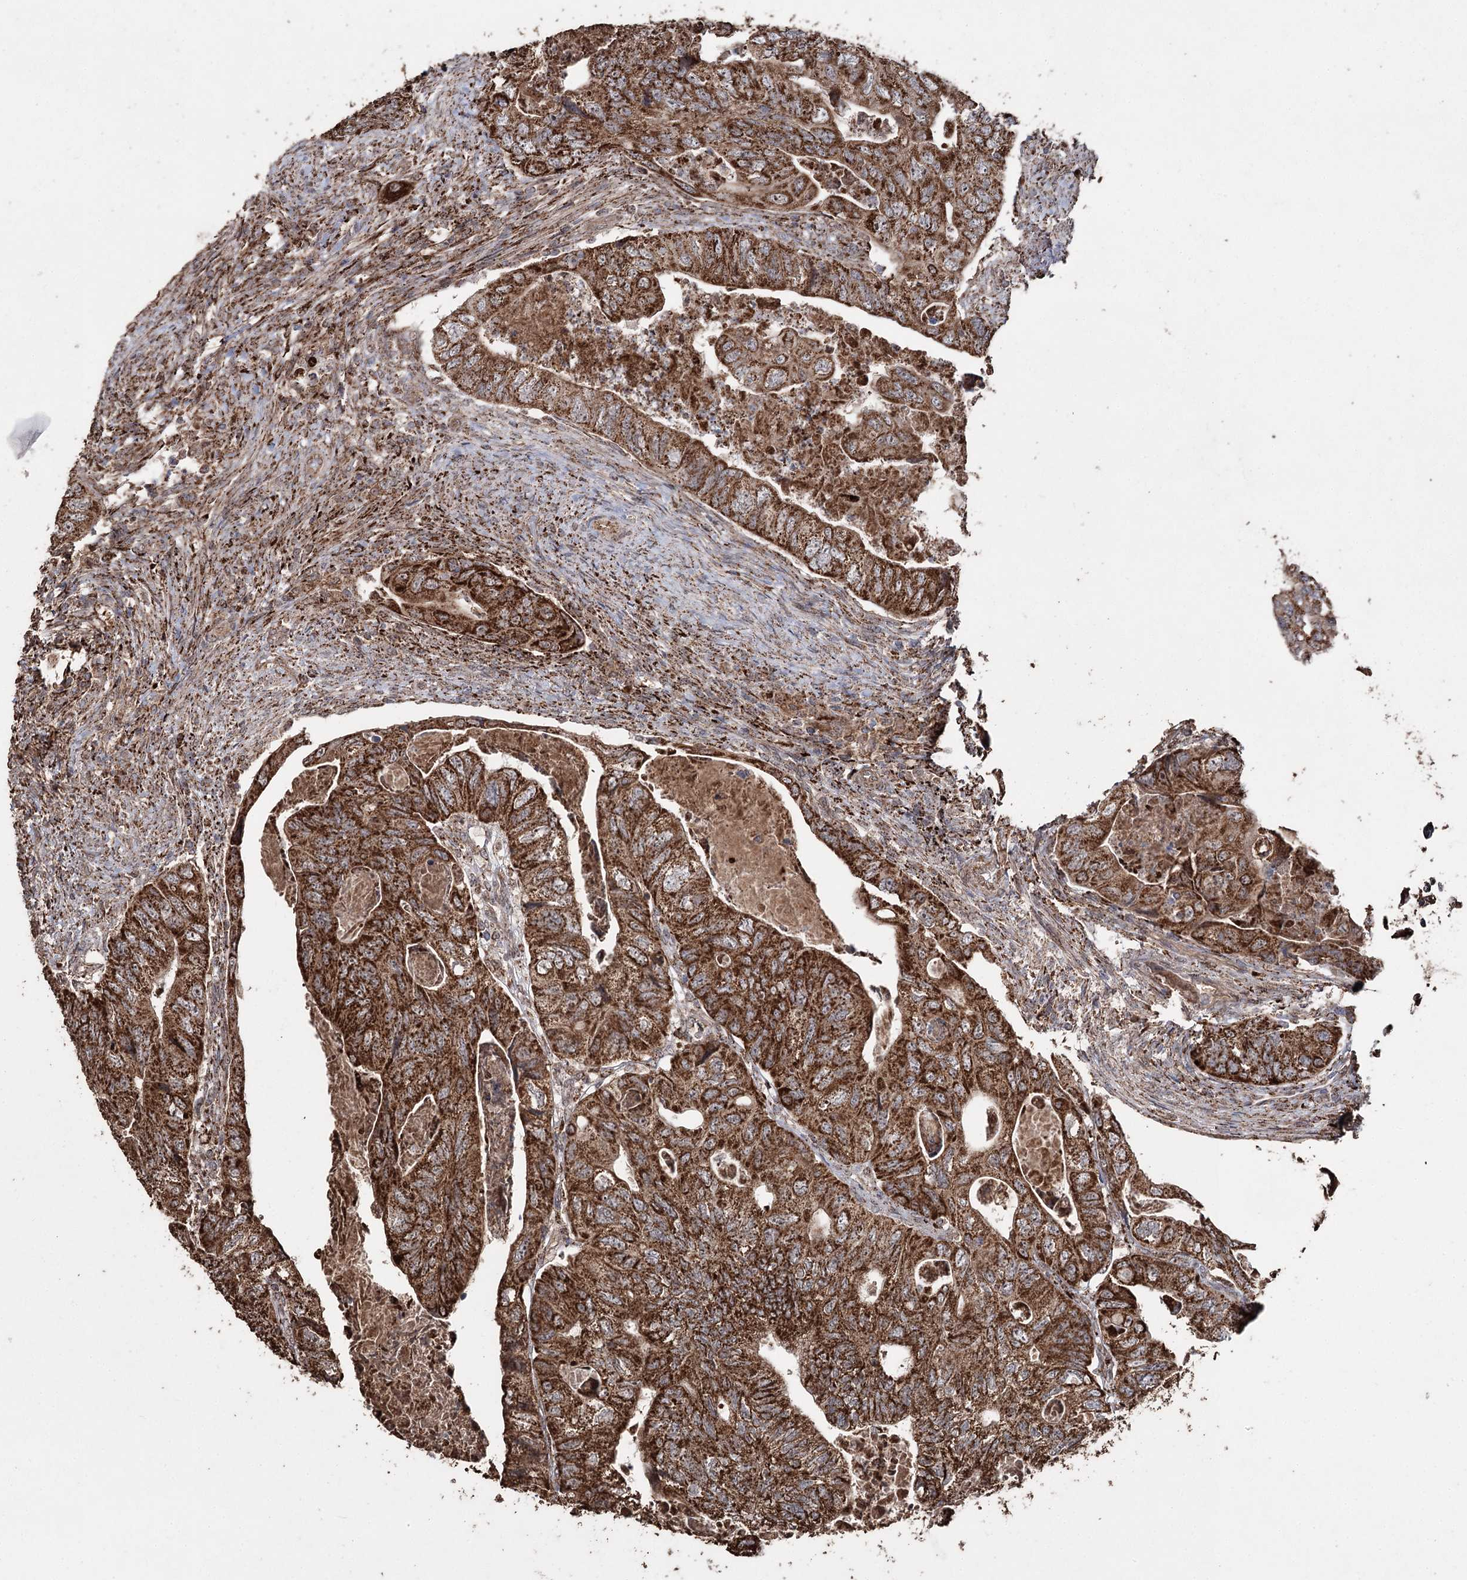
{"staining": {"intensity": "strong", "quantity": ">75%", "location": "cytoplasmic/membranous"}, "tissue": "colorectal cancer", "cell_type": "Tumor cells", "image_type": "cancer", "snomed": [{"axis": "morphology", "description": "Adenocarcinoma, NOS"}, {"axis": "topography", "description": "Rectum"}], "caption": "Adenocarcinoma (colorectal) was stained to show a protein in brown. There is high levels of strong cytoplasmic/membranous positivity in approximately >75% of tumor cells.", "gene": "SLF2", "patient": {"sex": "male", "age": 63}}